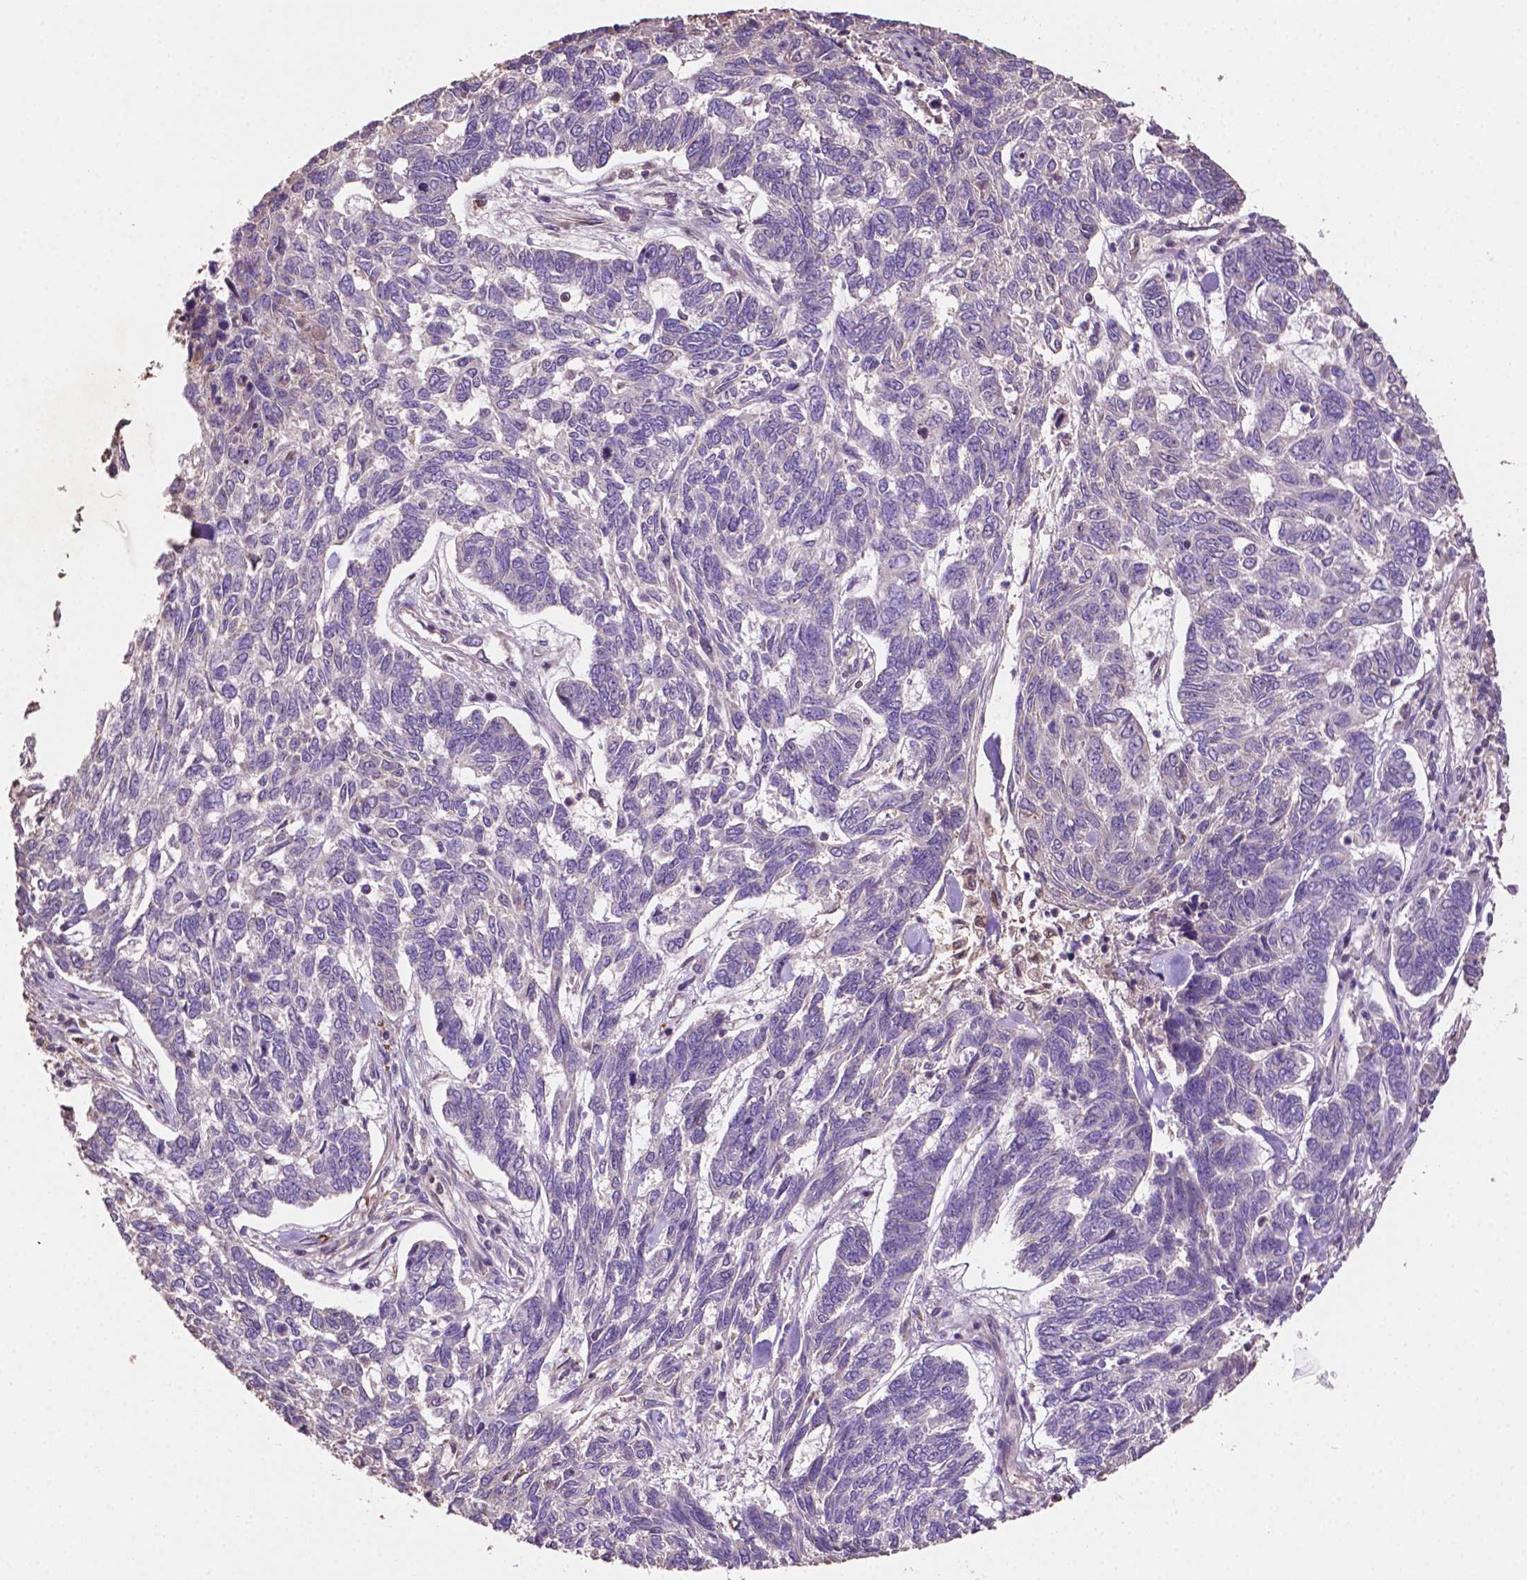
{"staining": {"intensity": "negative", "quantity": "none", "location": "none"}, "tissue": "skin cancer", "cell_type": "Tumor cells", "image_type": "cancer", "snomed": [{"axis": "morphology", "description": "Basal cell carcinoma"}, {"axis": "topography", "description": "Skin"}], "caption": "IHC of basal cell carcinoma (skin) displays no expression in tumor cells. The staining is performed using DAB (3,3'-diaminobenzidine) brown chromogen with nuclei counter-stained in using hematoxylin.", "gene": "LRR1", "patient": {"sex": "female", "age": 65}}